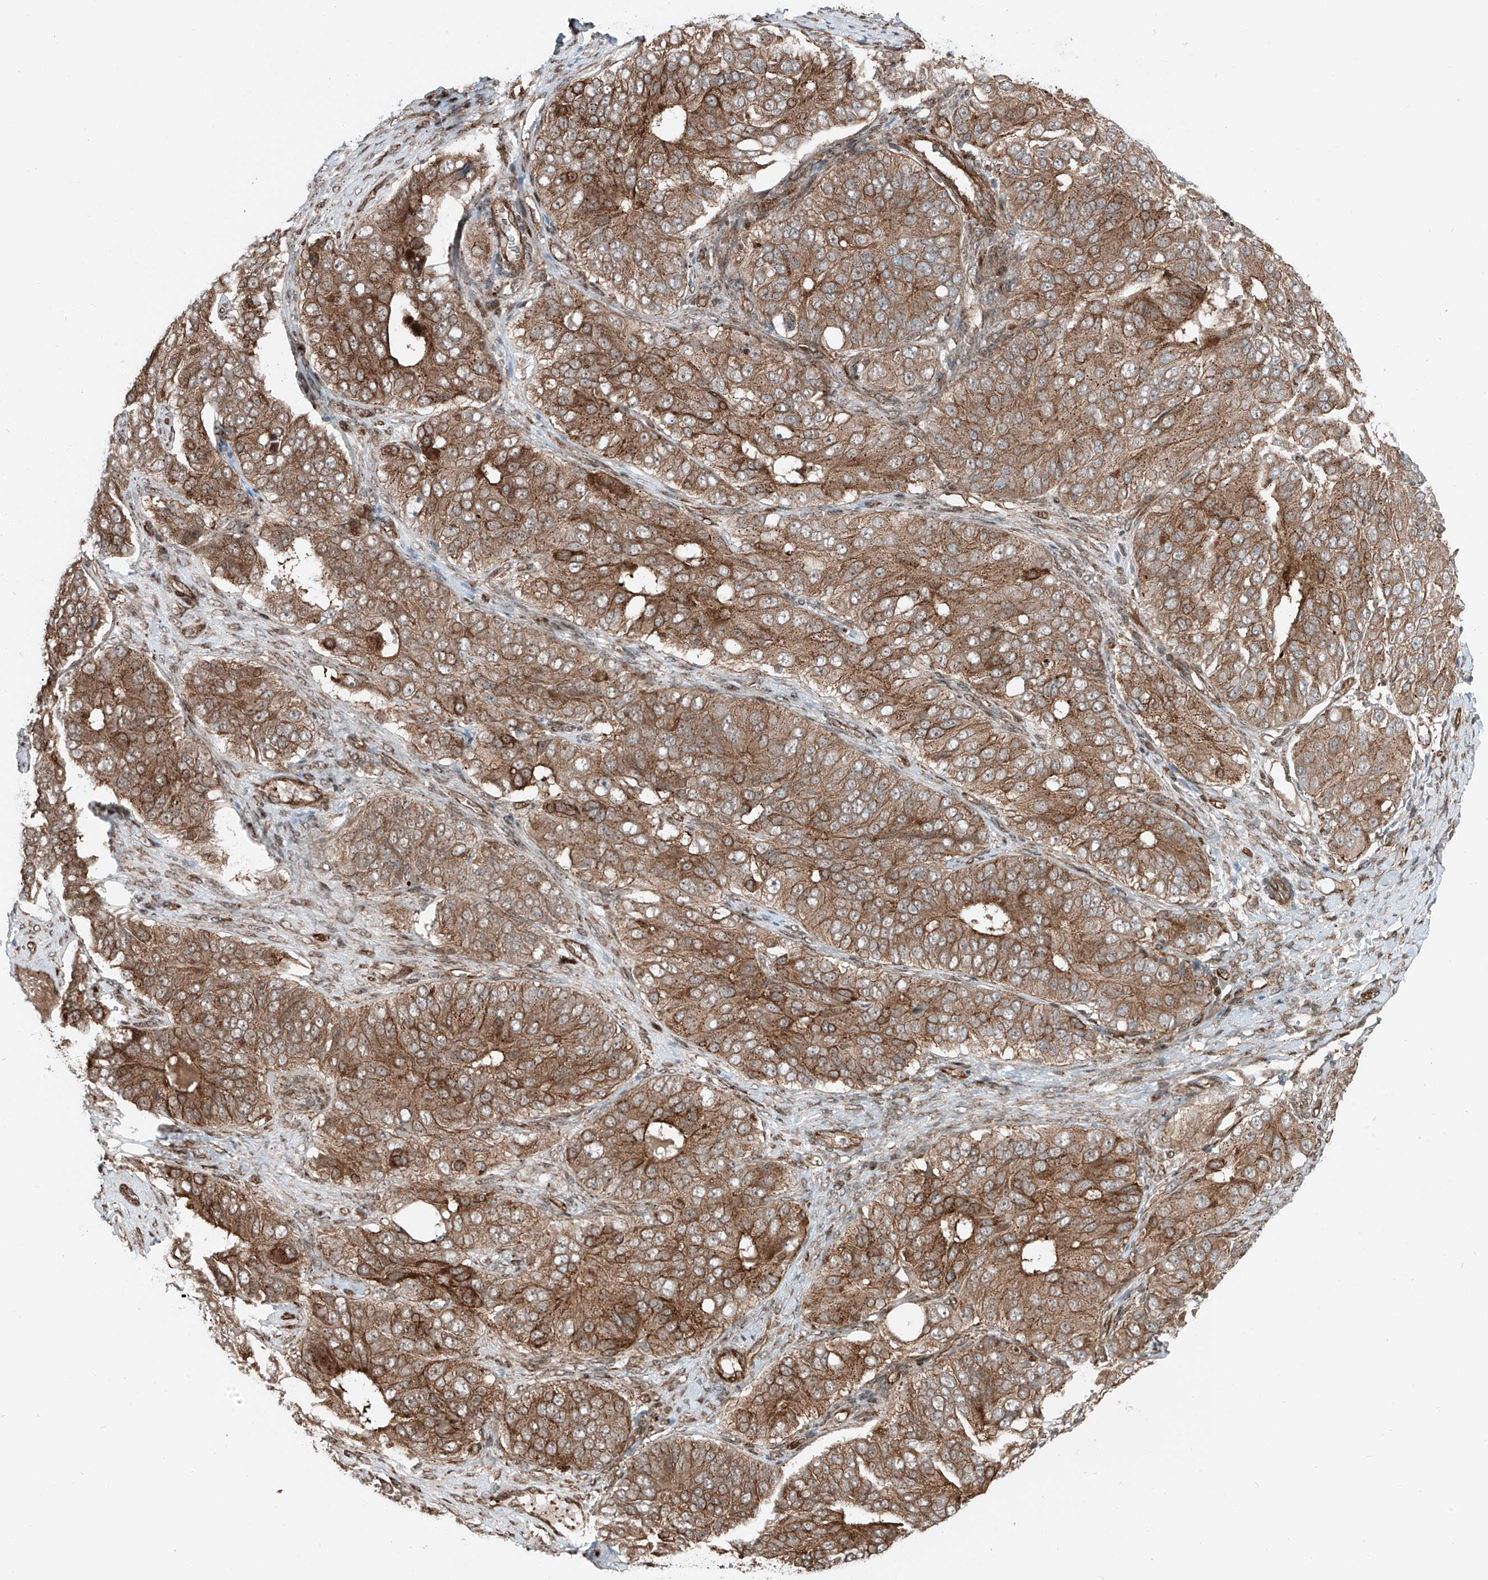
{"staining": {"intensity": "moderate", "quantity": ">75%", "location": "cytoplasmic/membranous"}, "tissue": "ovarian cancer", "cell_type": "Tumor cells", "image_type": "cancer", "snomed": [{"axis": "morphology", "description": "Carcinoma, endometroid"}, {"axis": "topography", "description": "Ovary"}], "caption": "Ovarian cancer (endometroid carcinoma) was stained to show a protein in brown. There is medium levels of moderate cytoplasmic/membranous positivity in approximately >75% of tumor cells.", "gene": "USP48", "patient": {"sex": "female", "age": 51}}